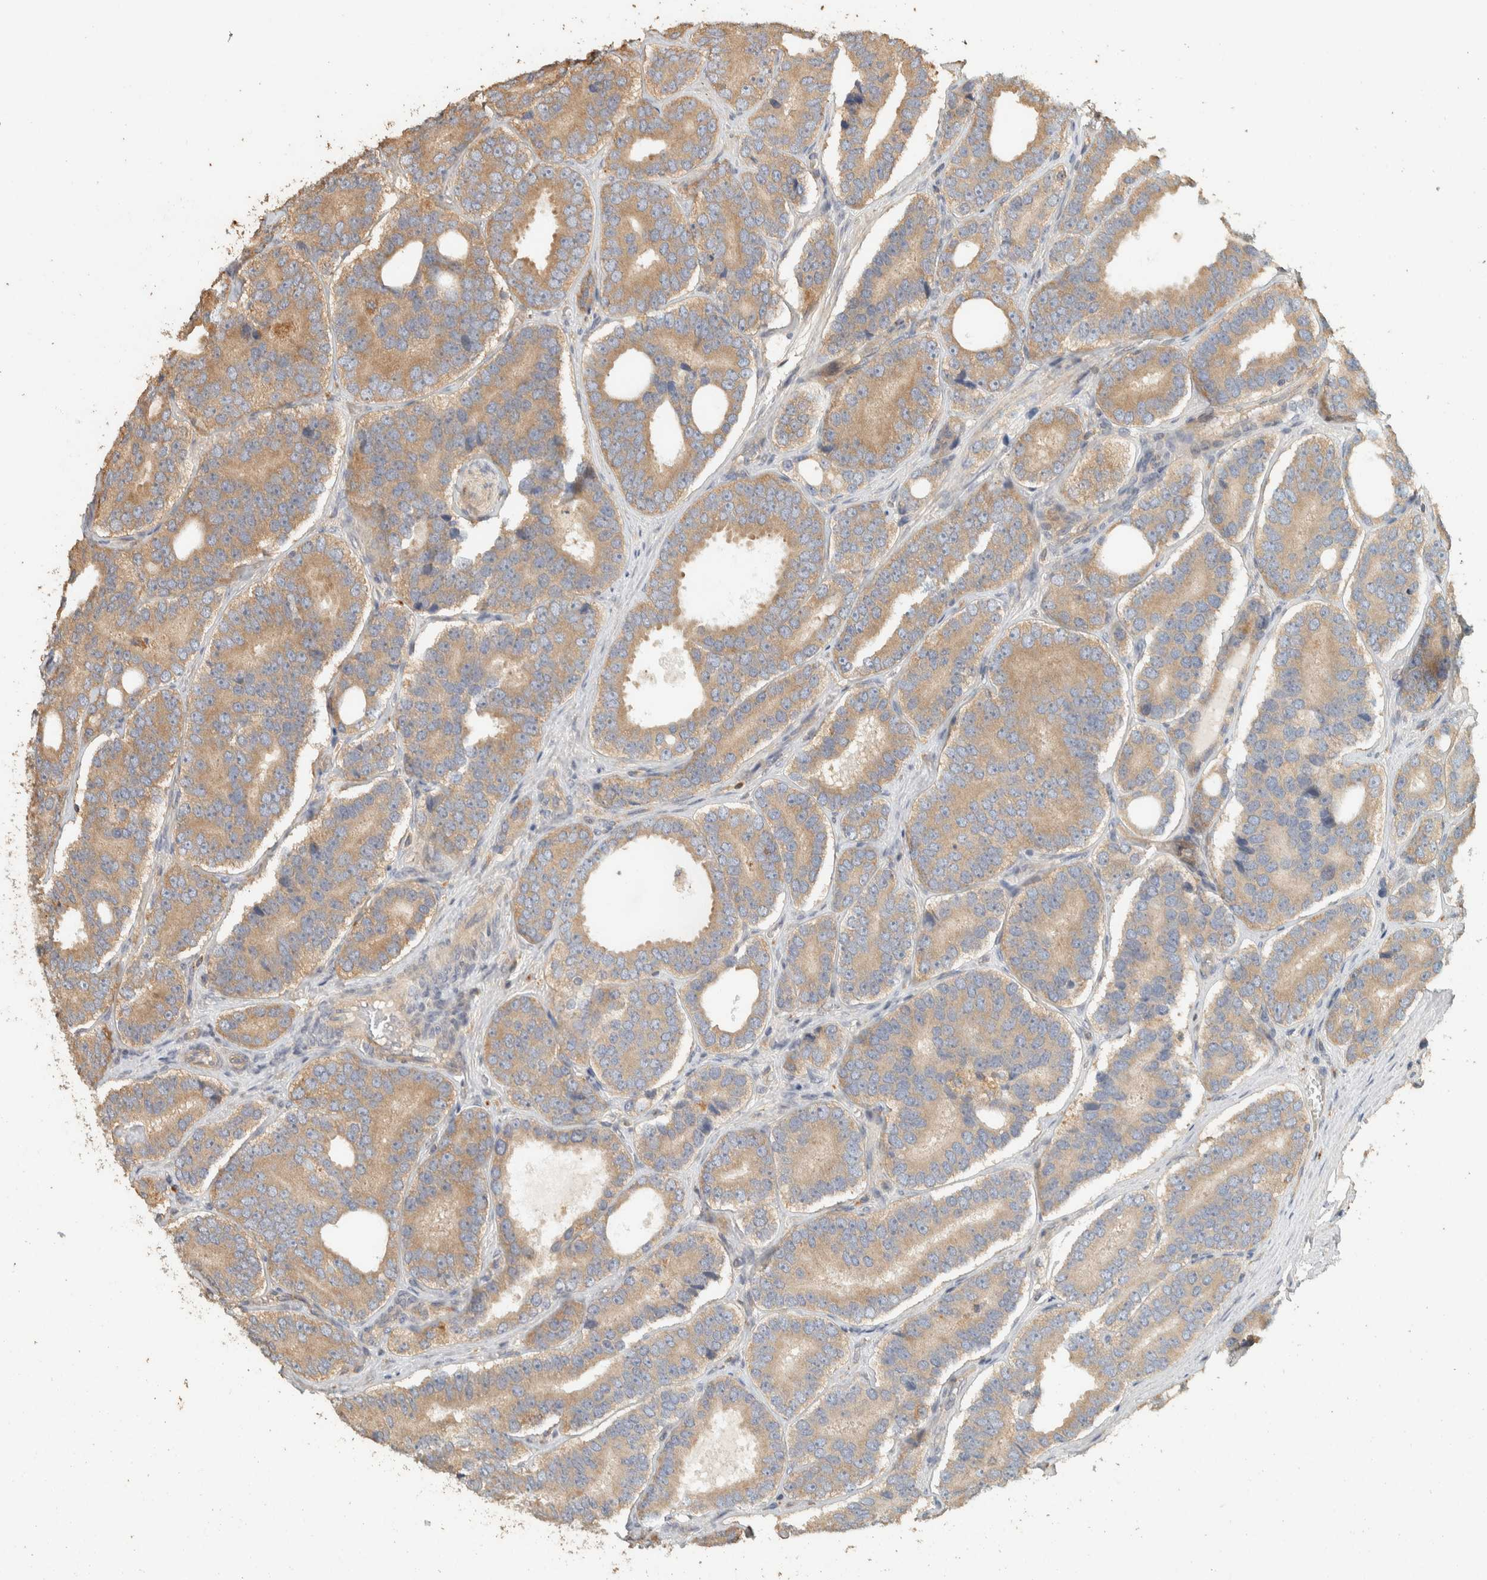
{"staining": {"intensity": "moderate", "quantity": ">75%", "location": "cytoplasmic/membranous"}, "tissue": "prostate cancer", "cell_type": "Tumor cells", "image_type": "cancer", "snomed": [{"axis": "morphology", "description": "Adenocarcinoma, High grade"}, {"axis": "topography", "description": "Prostate"}], "caption": "Moderate cytoplasmic/membranous protein staining is identified in about >75% of tumor cells in high-grade adenocarcinoma (prostate).", "gene": "EXOC7", "patient": {"sex": "male", "age": 56}}